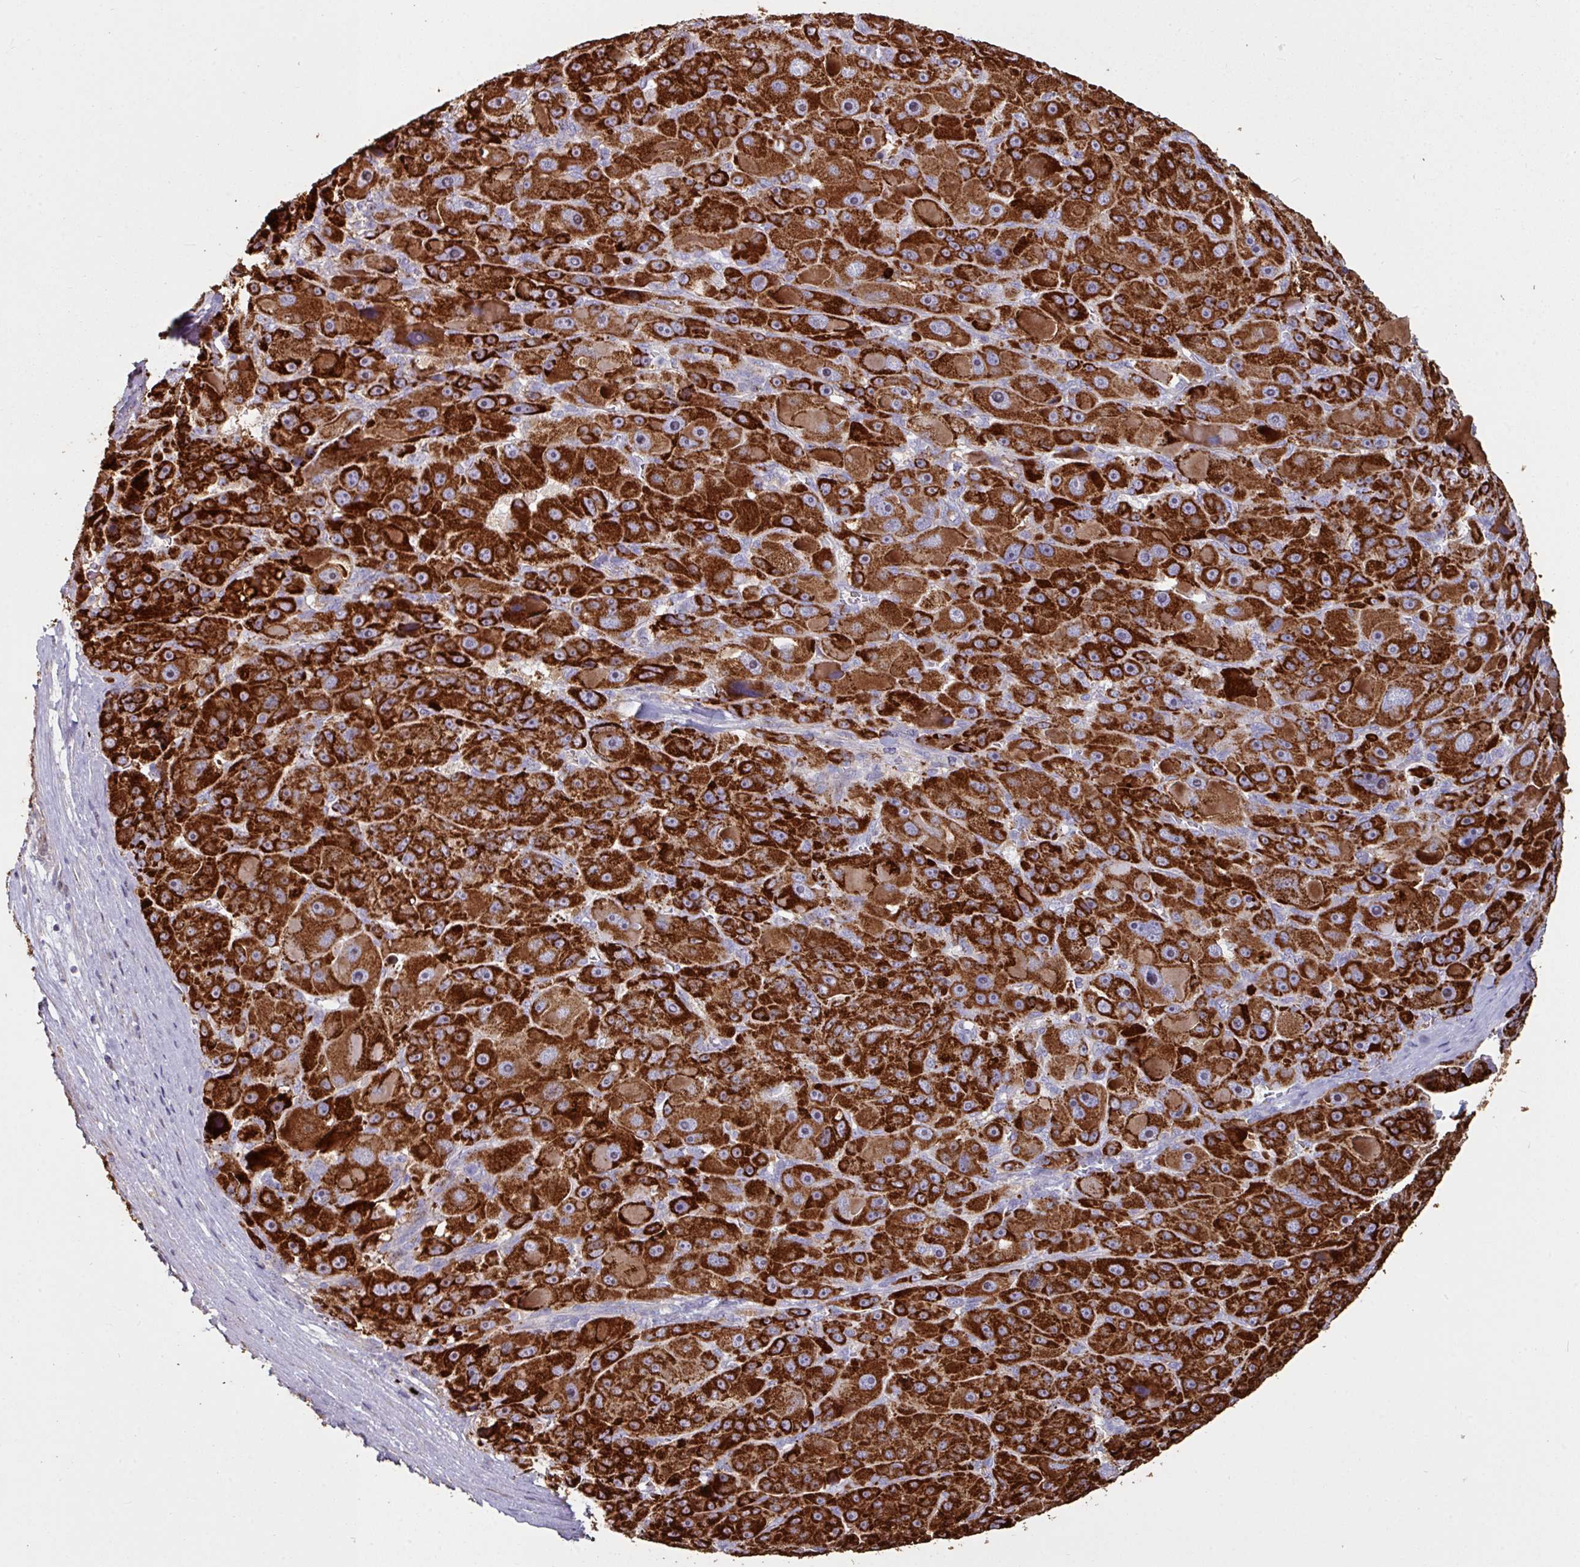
{"staining": {"intensity": "strong", "quantity": ">75%", "location": "cytoplasmic/membranous"}, "tissue": "liver cancer", "cell_type": "Tumor cells", "image_type": "cancer", "snomed": [{"axis": "morphology", "description": "Carcinoma, Hepatocellular, NOS"}, {"axis": "topography", "description": "Liver"}], "caption": "An immunohistochemistry histopathology image of tumor tissue is shown. Protein staining in brown shows strong cytoplasmic/membranous positivity in liver cancer within tumor cells.", "gene": "OR2D3", "patient": {"sex": "male", "age": 76}}